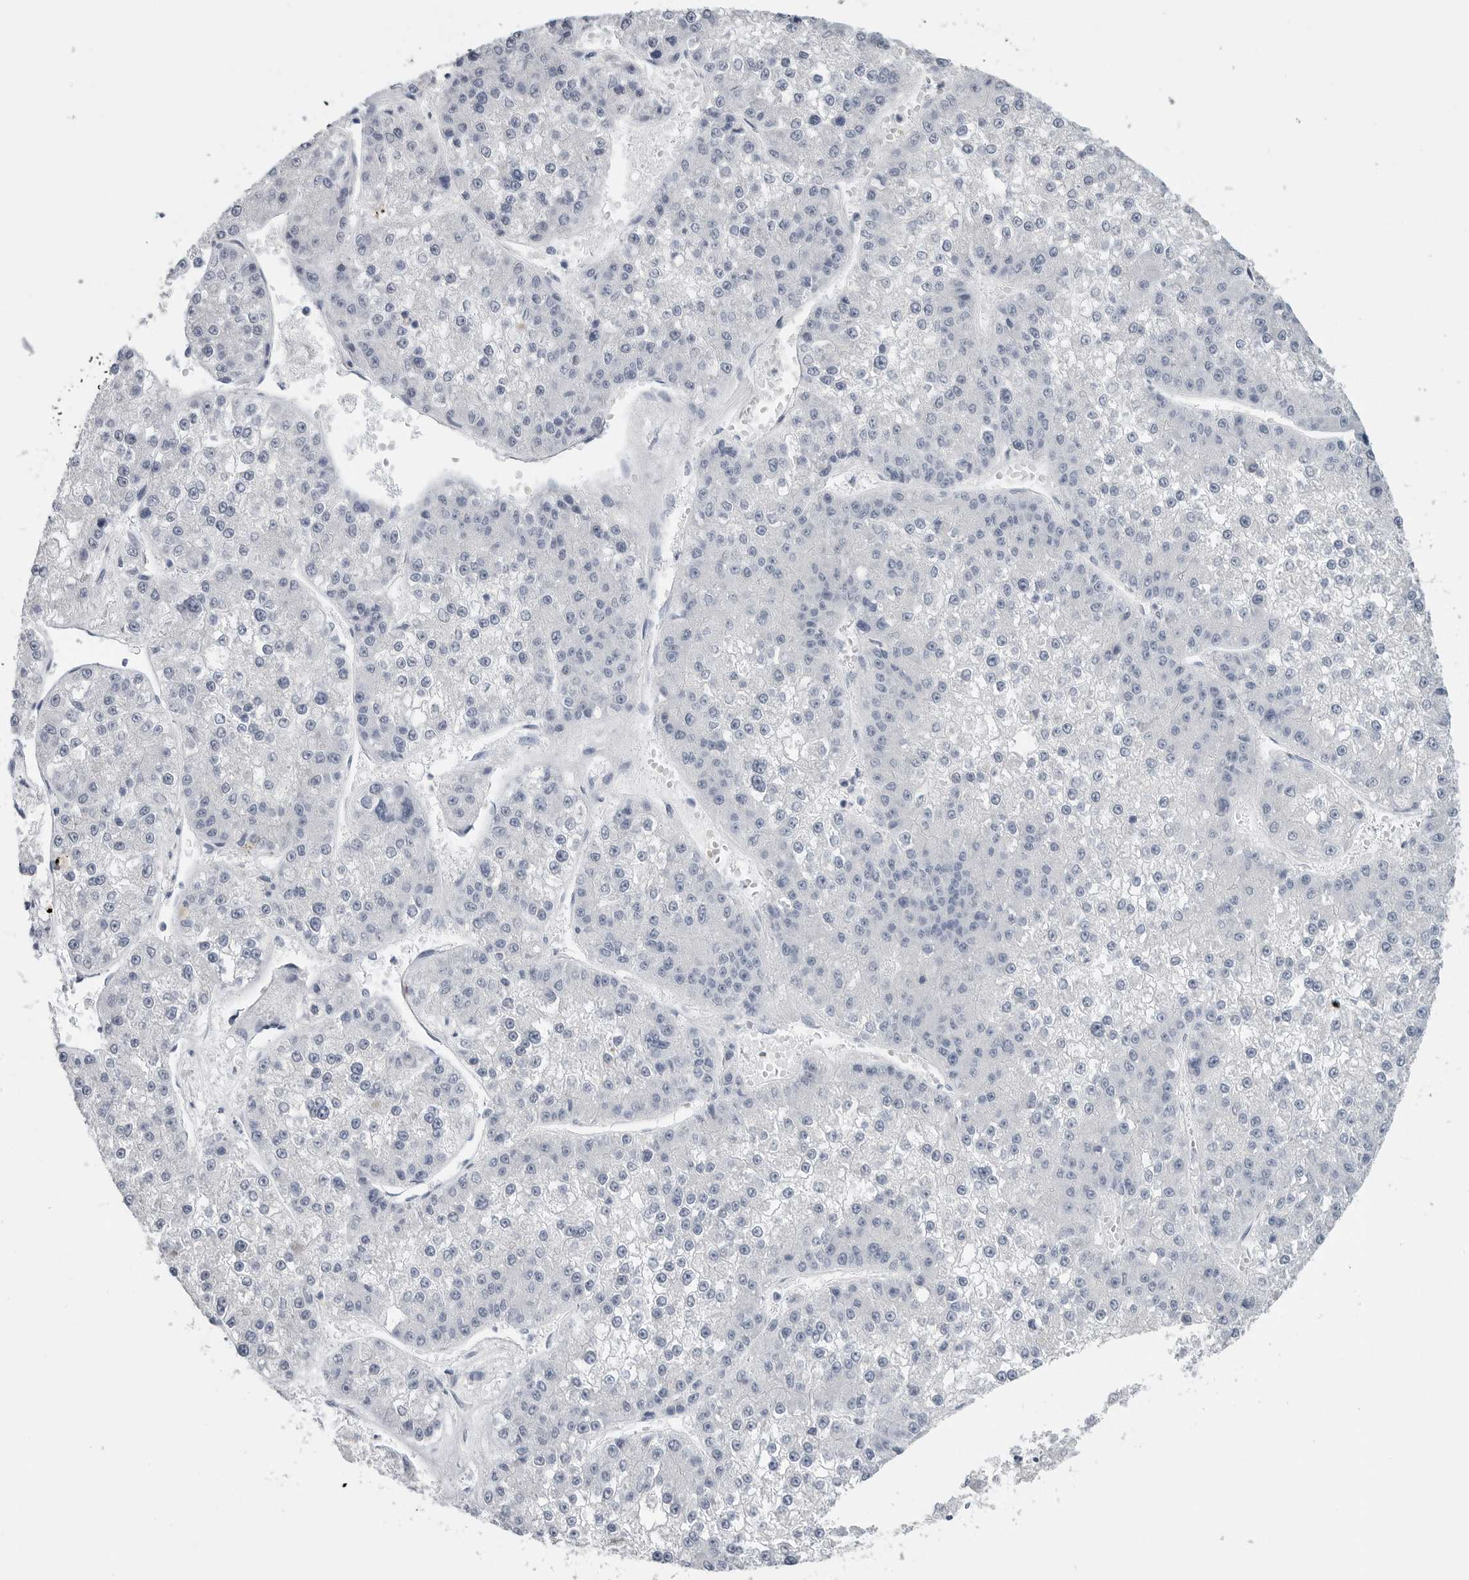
{"staining": {"intensity": "negative", "quantity": "none", "location": "none"}, "tissue": "liver cancer", "cell_type": "Tumor cells", "image_type": "cancer", "snomed": [{"axis": "morphology", "description": "Carcinoma, Hepatocellular, NOS"}, {"axis": "topography", "description": "Liver"}], "caption": "Immunohistochemical staining of human hepatocellular carcinoma (liver) shows no significant staining in tumor cells.", "gene": "TIMP1", "patient": {"sex": "female", "age": 73}}